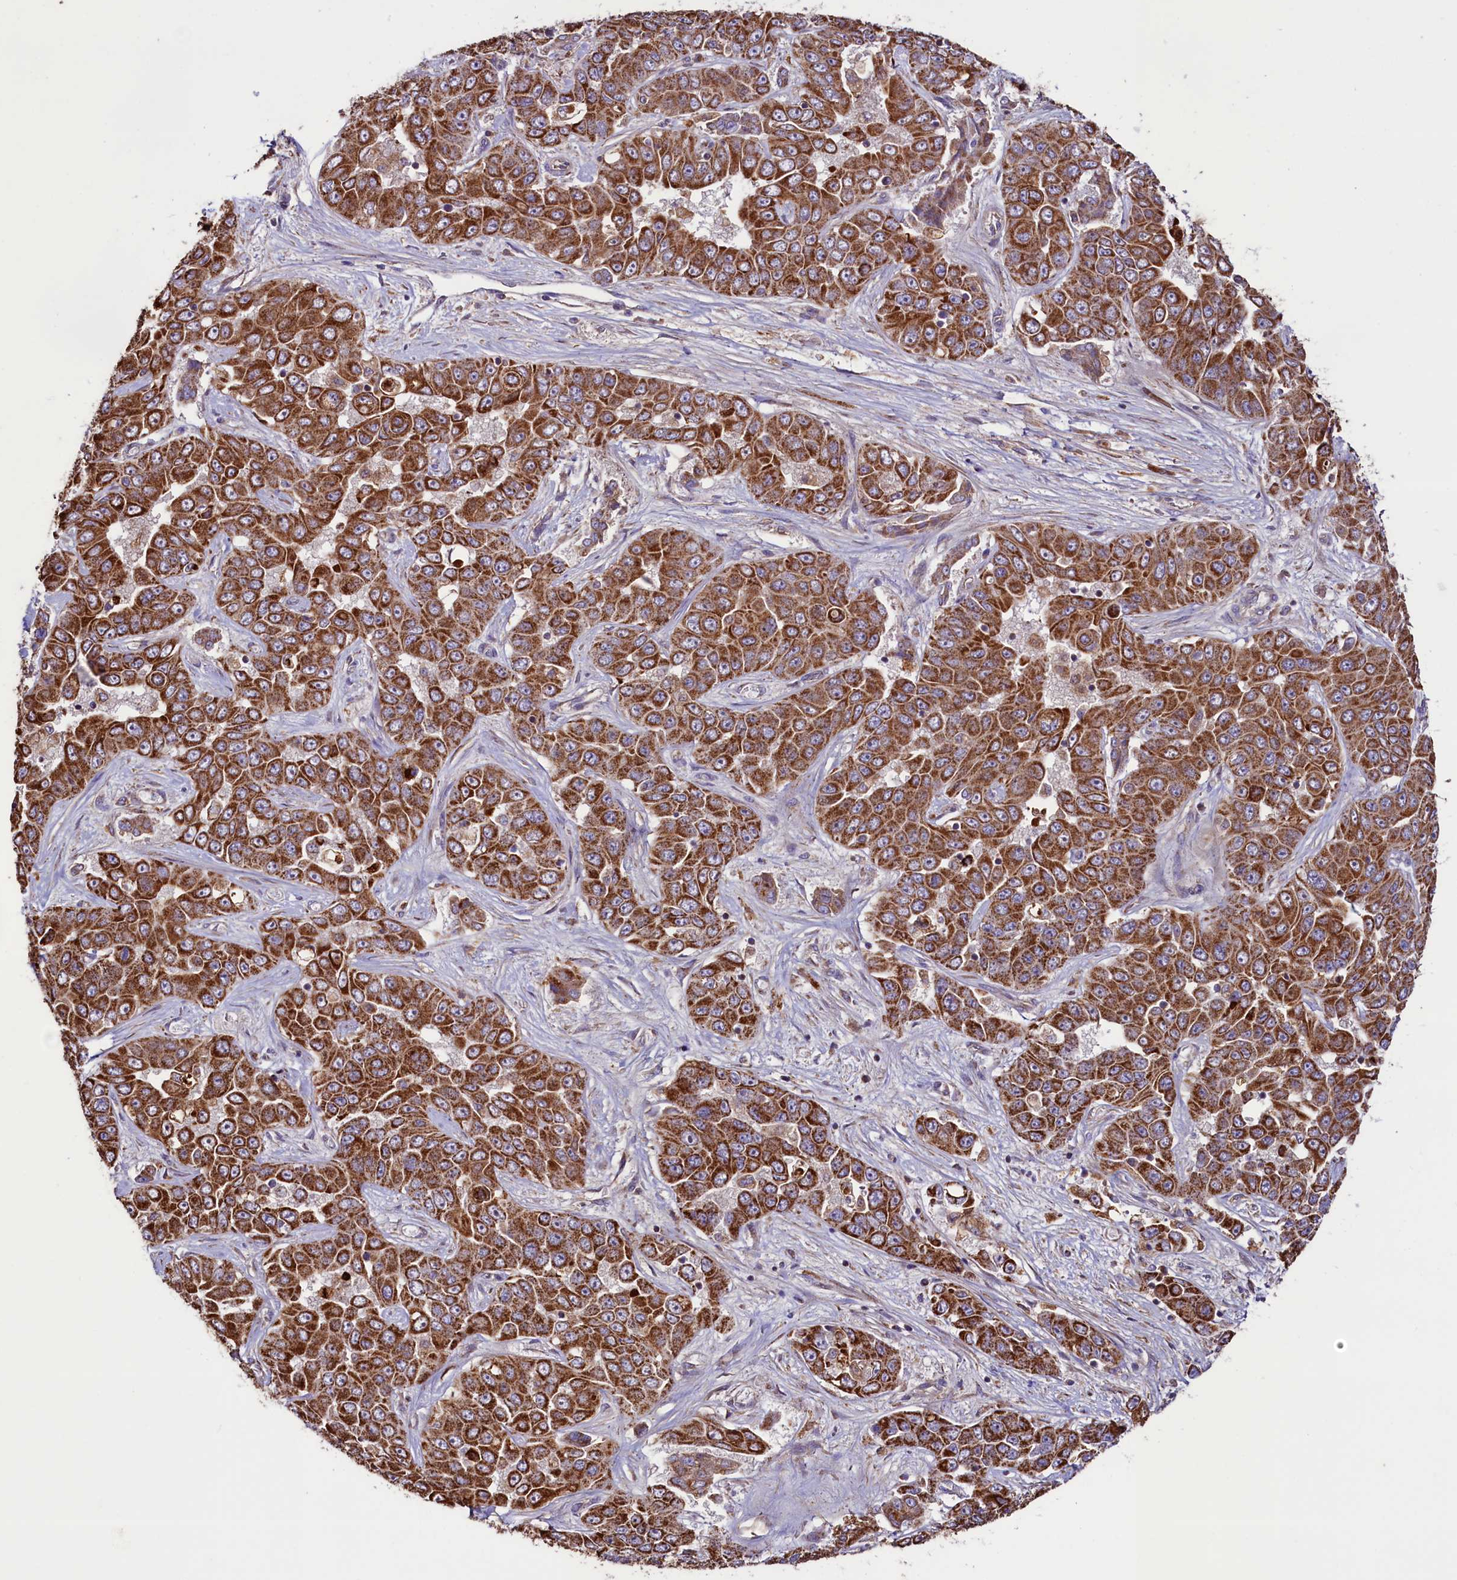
{"staining": {"intensity": "strong", "quantity": ">75%", "location": "cytoplasmic/membranous"}, "tissue": "liver cancer", "cell_type": "Tumor cells", "image_type": "cancer", "snomed": [{"axis": "morphology", "description": "Cholangiocarcinoma"}, {"axis": "topography", "description": "Liver"}], "caption": "A high-resolution histopathology image shows immunohistochemistry (IHC) staining of liver cholangiocarcinoma, which shows strong cytoplasmic/membranous staining in approximately >75% of tumor cells.", "gene": "STARD5", "patient": {"sex": "female", "age": 52}}